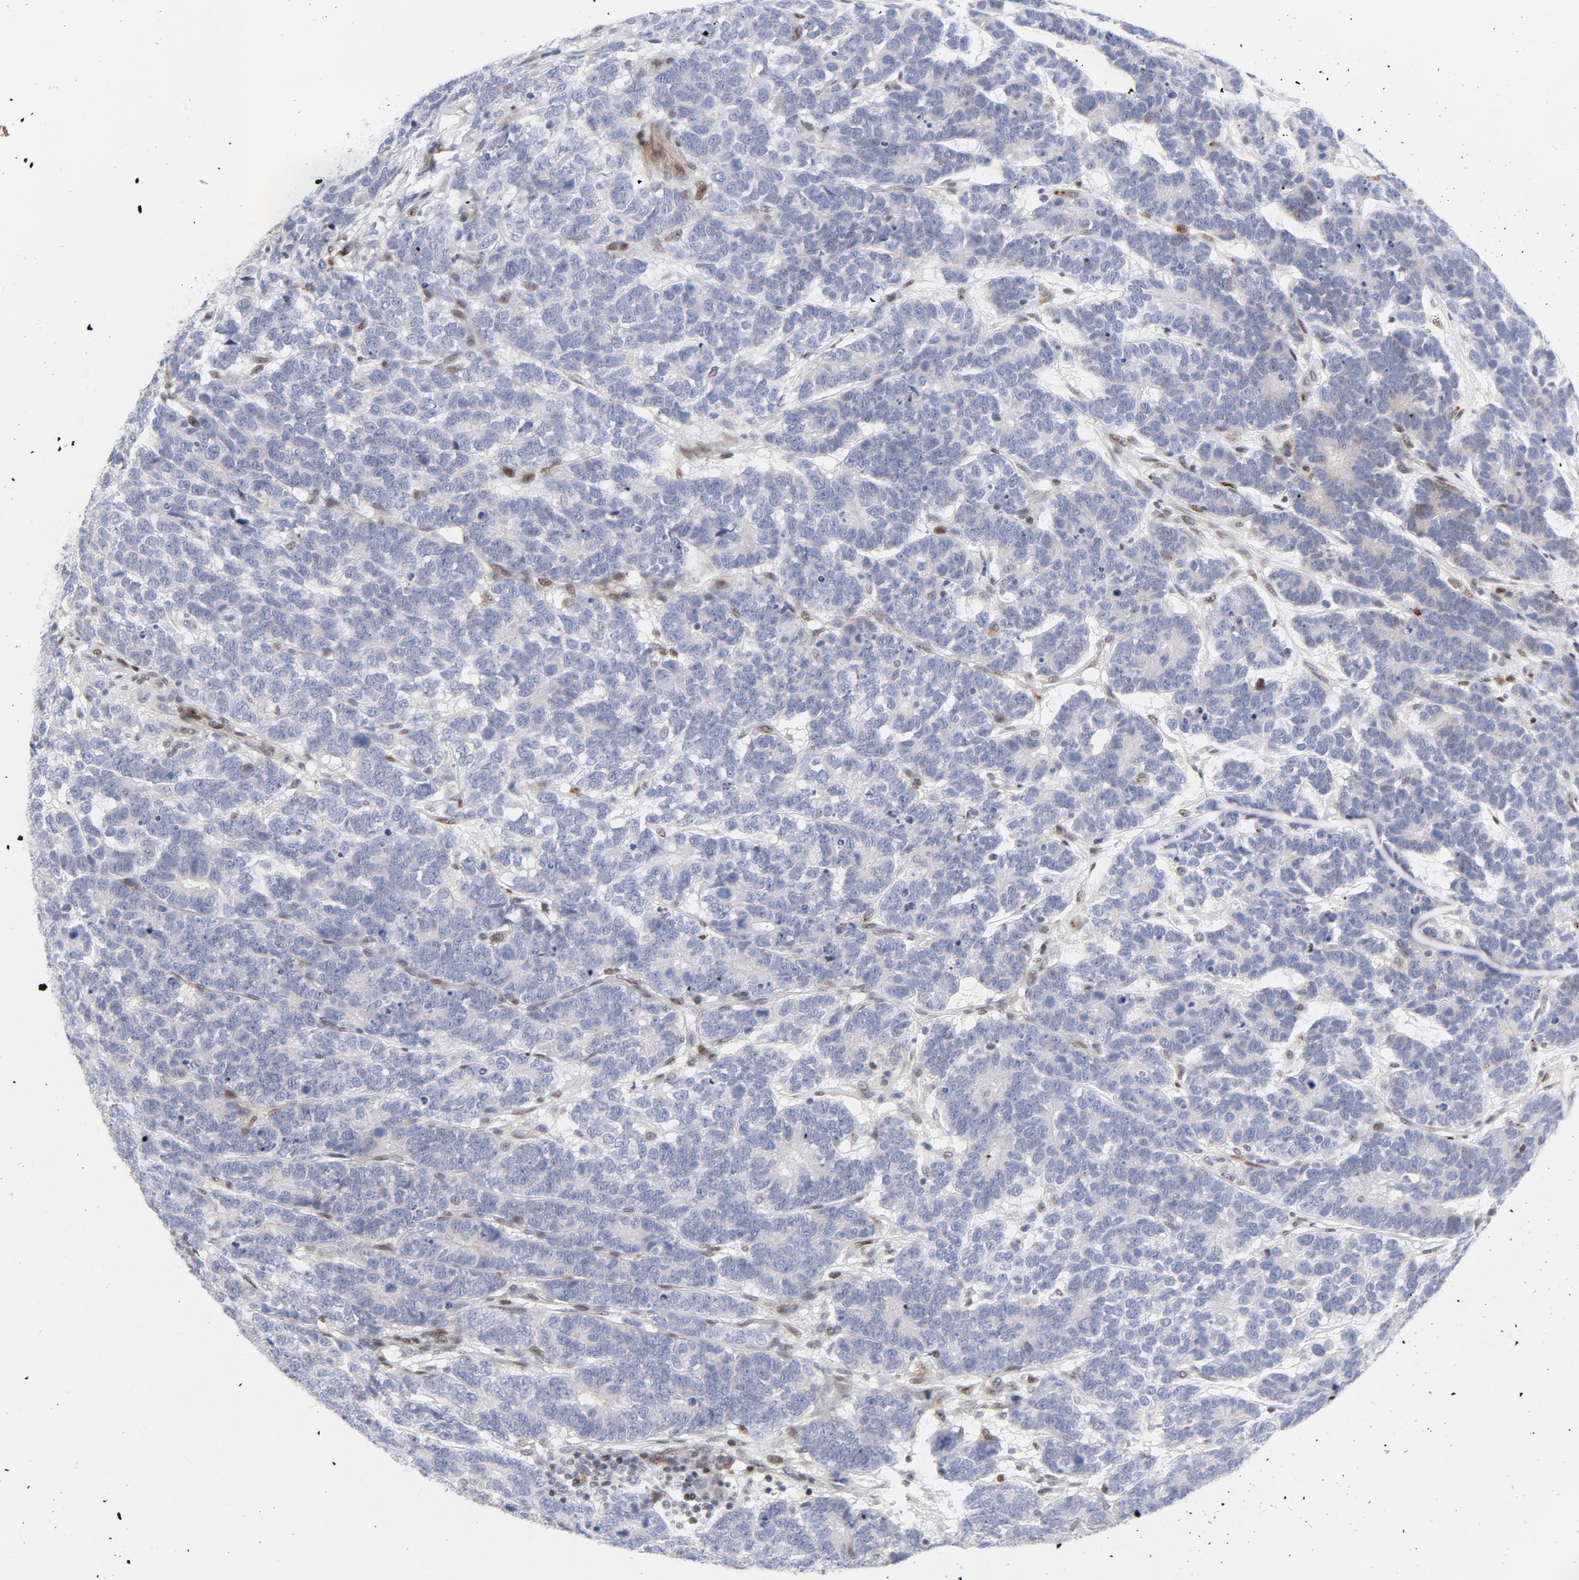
{"staining": {"intensity": "weak", "quantity": "<25%", "location": "nuclear"}, "tissue": "testis cancer", "cell_type": "Tumor cells", "image_type": "cancer", "snomed": [{"axis": "morphology", "description": "Carcinoma, Embryonal, NOS"}, {"axis": "topography", "description": "Testis"}], "caption": "DAB (3,3'-diaminobenzidine) immunohistochemical staining of embryonal carcinoma (testis) reveals no significant staining in tumor cells.", "gene": "NFIC", "patient": {"sex": "male", "age": 26}}